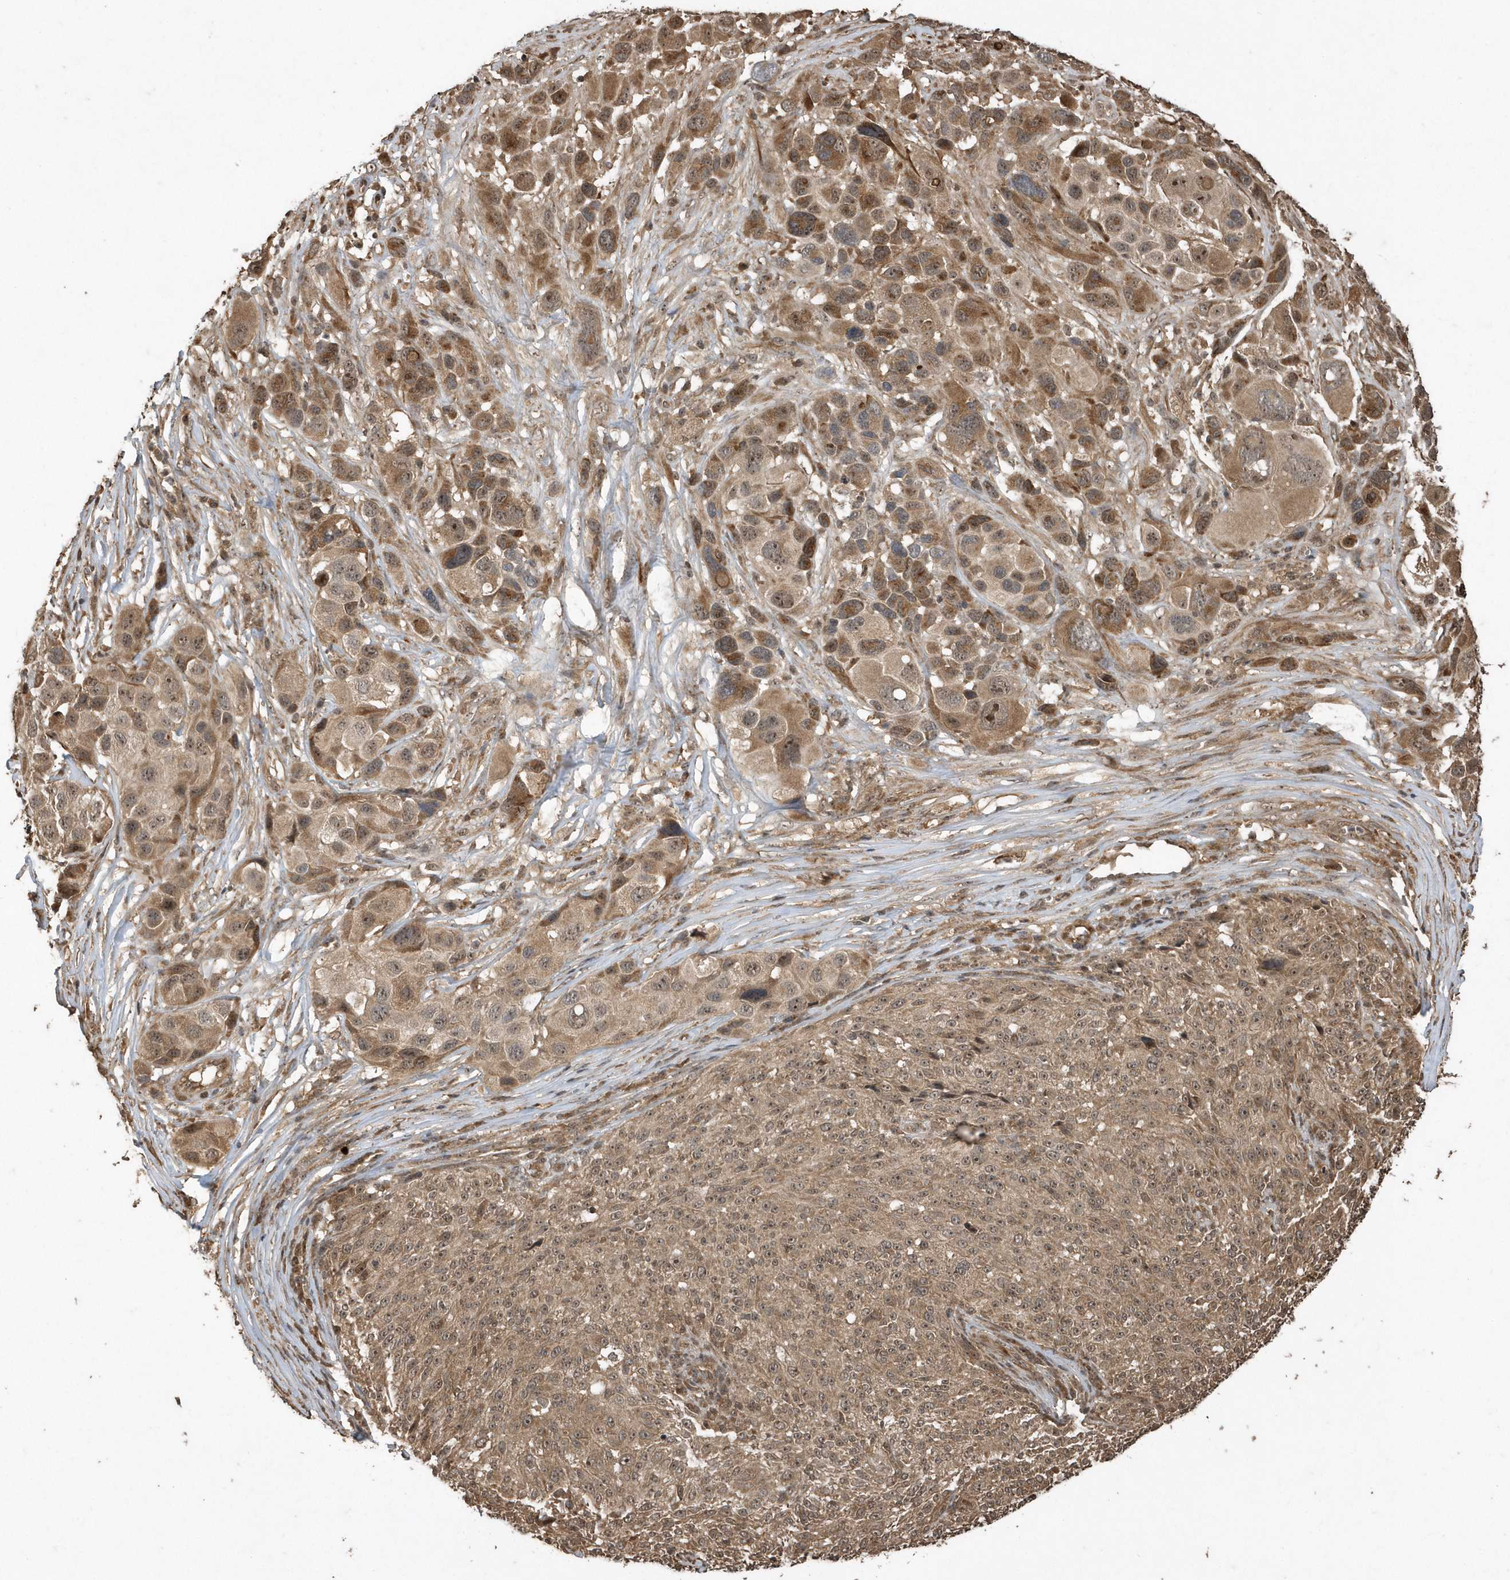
{"staining": {"intensity": "moderate", "quantity": ">75%", "location": "cytoplasmic/membranous,nuclear"}, "tissue": "melanoma", "cell_type": "Tumor cells", "image_type": "cancer", "snomed": [{"axis": "morphology", "description": "Malignant melanoma, NOS"}, {"axis": "topography", "description": "Skin of trunk"}], "caption": "A micrograph of malignant melanoma stained for a protein demonstrates moderate cytoplasmic/membranous and nuclear brown staining in tumor cells. (Brightfield microscopy of DAB IHC at high magnification).", "gene": "WASHC5", "patient": {"sex": "male", "age": 71}}